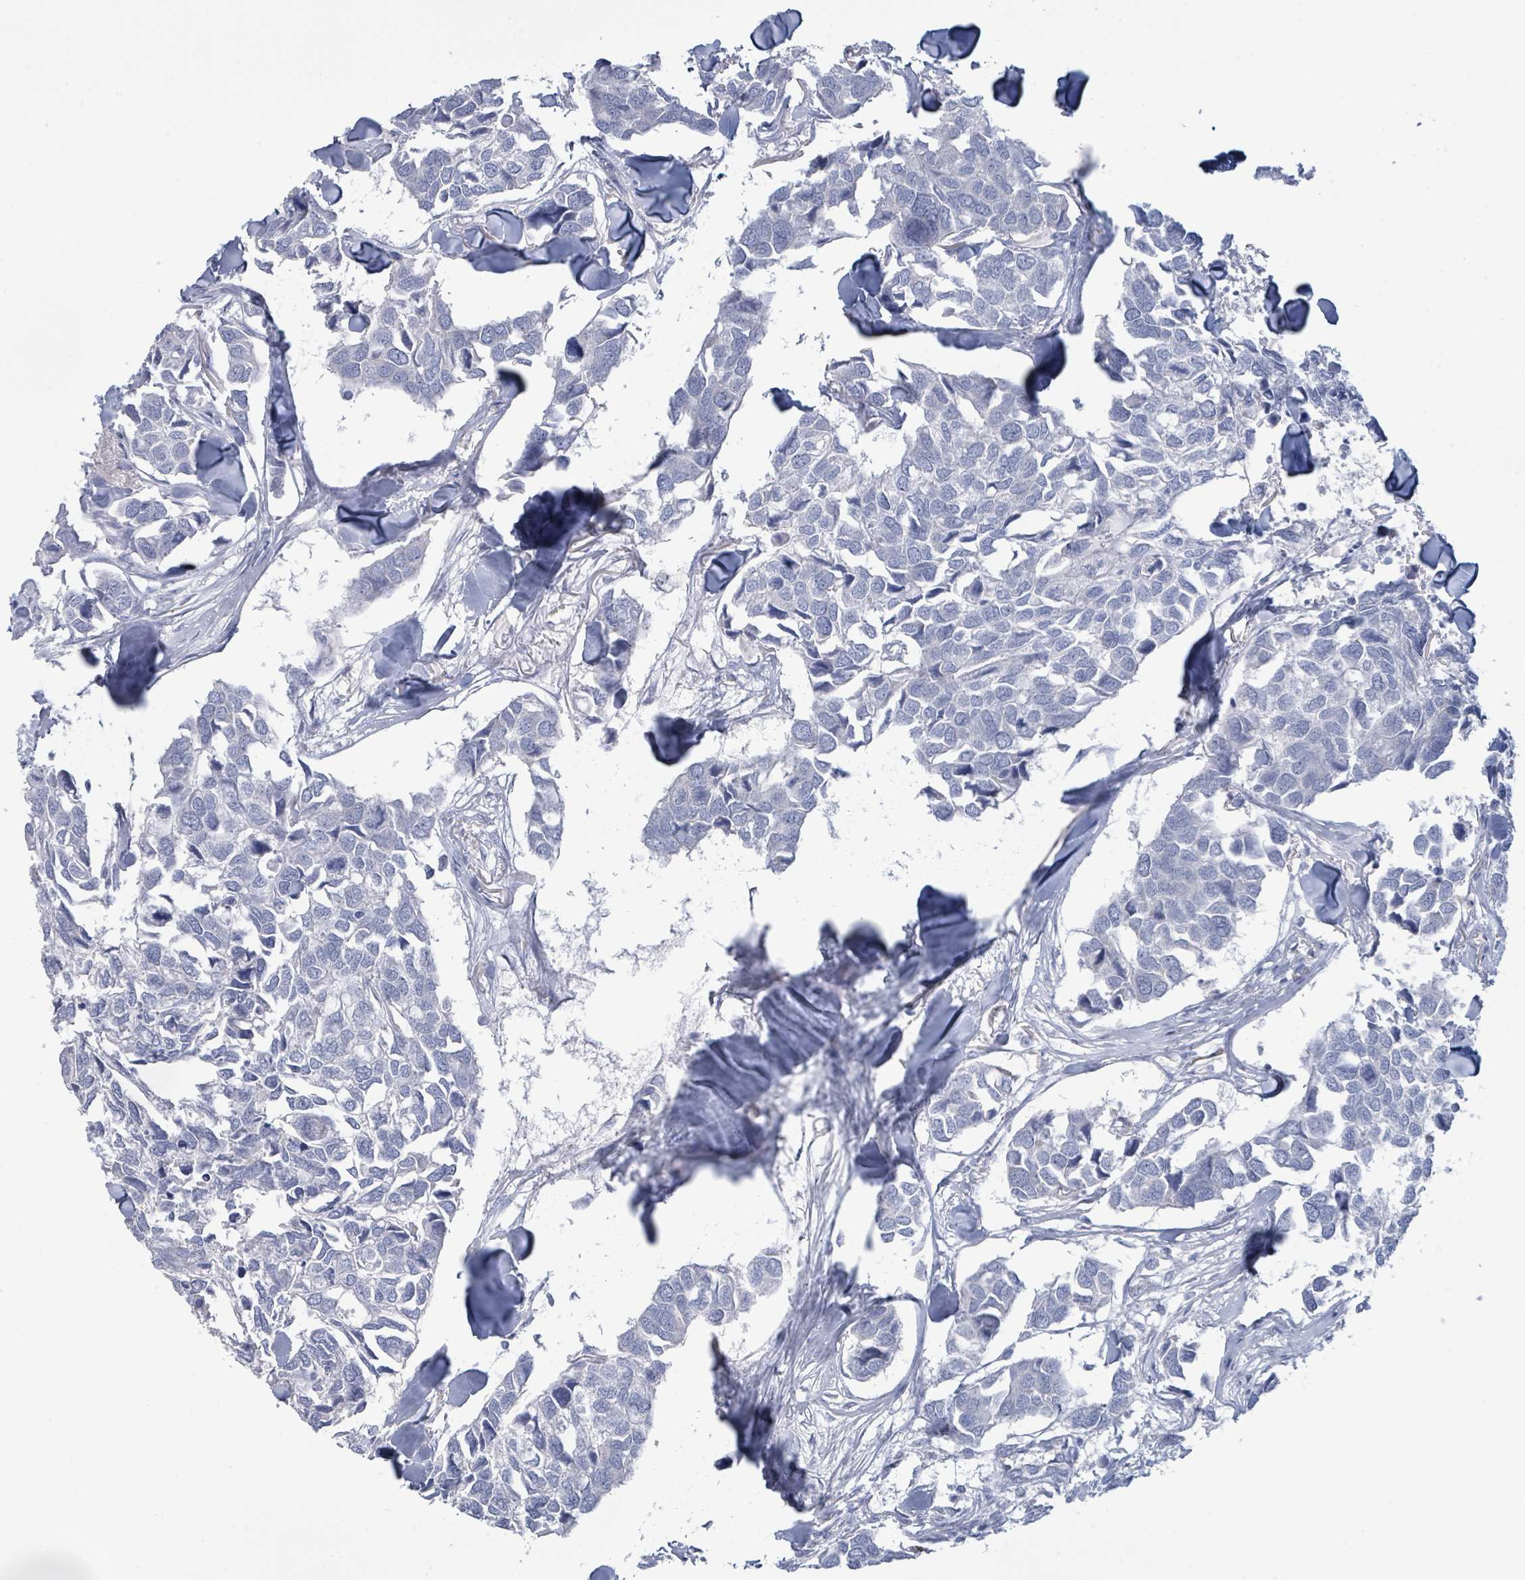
{"staining": {"intensity": "negative", "quantity": "none", "location": "none"}, "tissue": "breast cancer", "cell_type": "Tumor cells", "image_type": "cancer", "snomed": [{"axis": "morphology", "description": "Duct carcinoma"}, {"axis": "topography", "description": "Breast"}], "caption": "Micrograph shows no significant protein expression in tumor cells of infiltrating ductal carcinoma (breast).", "gene": "PGA3", "patient": {"sex": "female", "age": 83}}